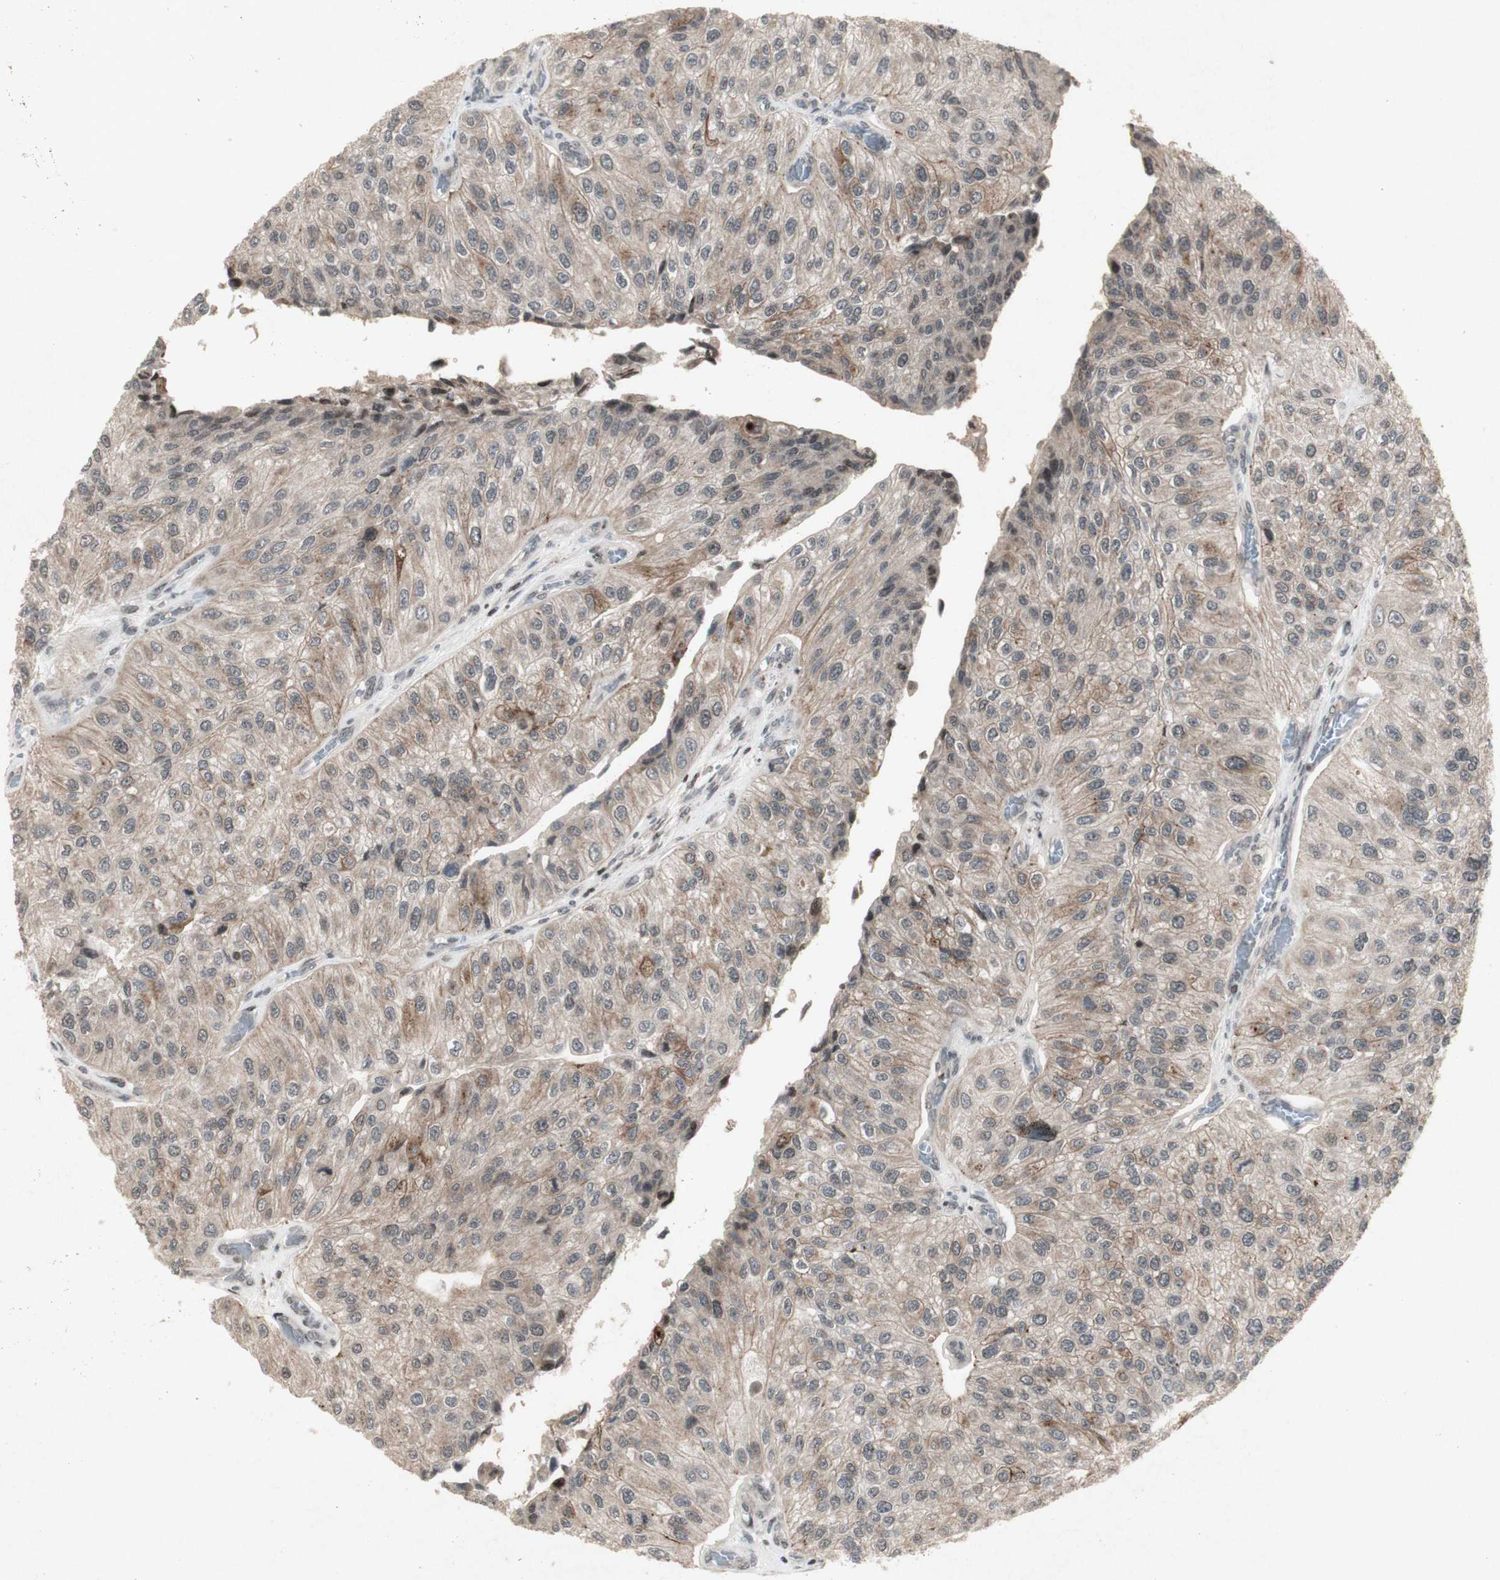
{"staining": {"intensity": "weak", "quantity": ">75%", "location": "cytoplasmic/membranous"}, "tissue": "urothelial cancer", "cell_type": "Tumor cells", "image_type": "cancer", "snomed": [{"axis": "morphology", "description": "Urothelial carcinoma, High grade"}, {"axis": "topography", "description": "Kidney"}, {"axis": "topography", "description": "Urinary bladder"}], "caption": "Immunohistochemistry (IHC) (DAB (3,3'-diaminobenzidine)) staining of urothelial cancer exhibits weak cytoplasmic/membranous protein expression in about >75% of tumor cells.", "gene": "PLXNA1", "patient": {"sex": "male", "age": 77}}